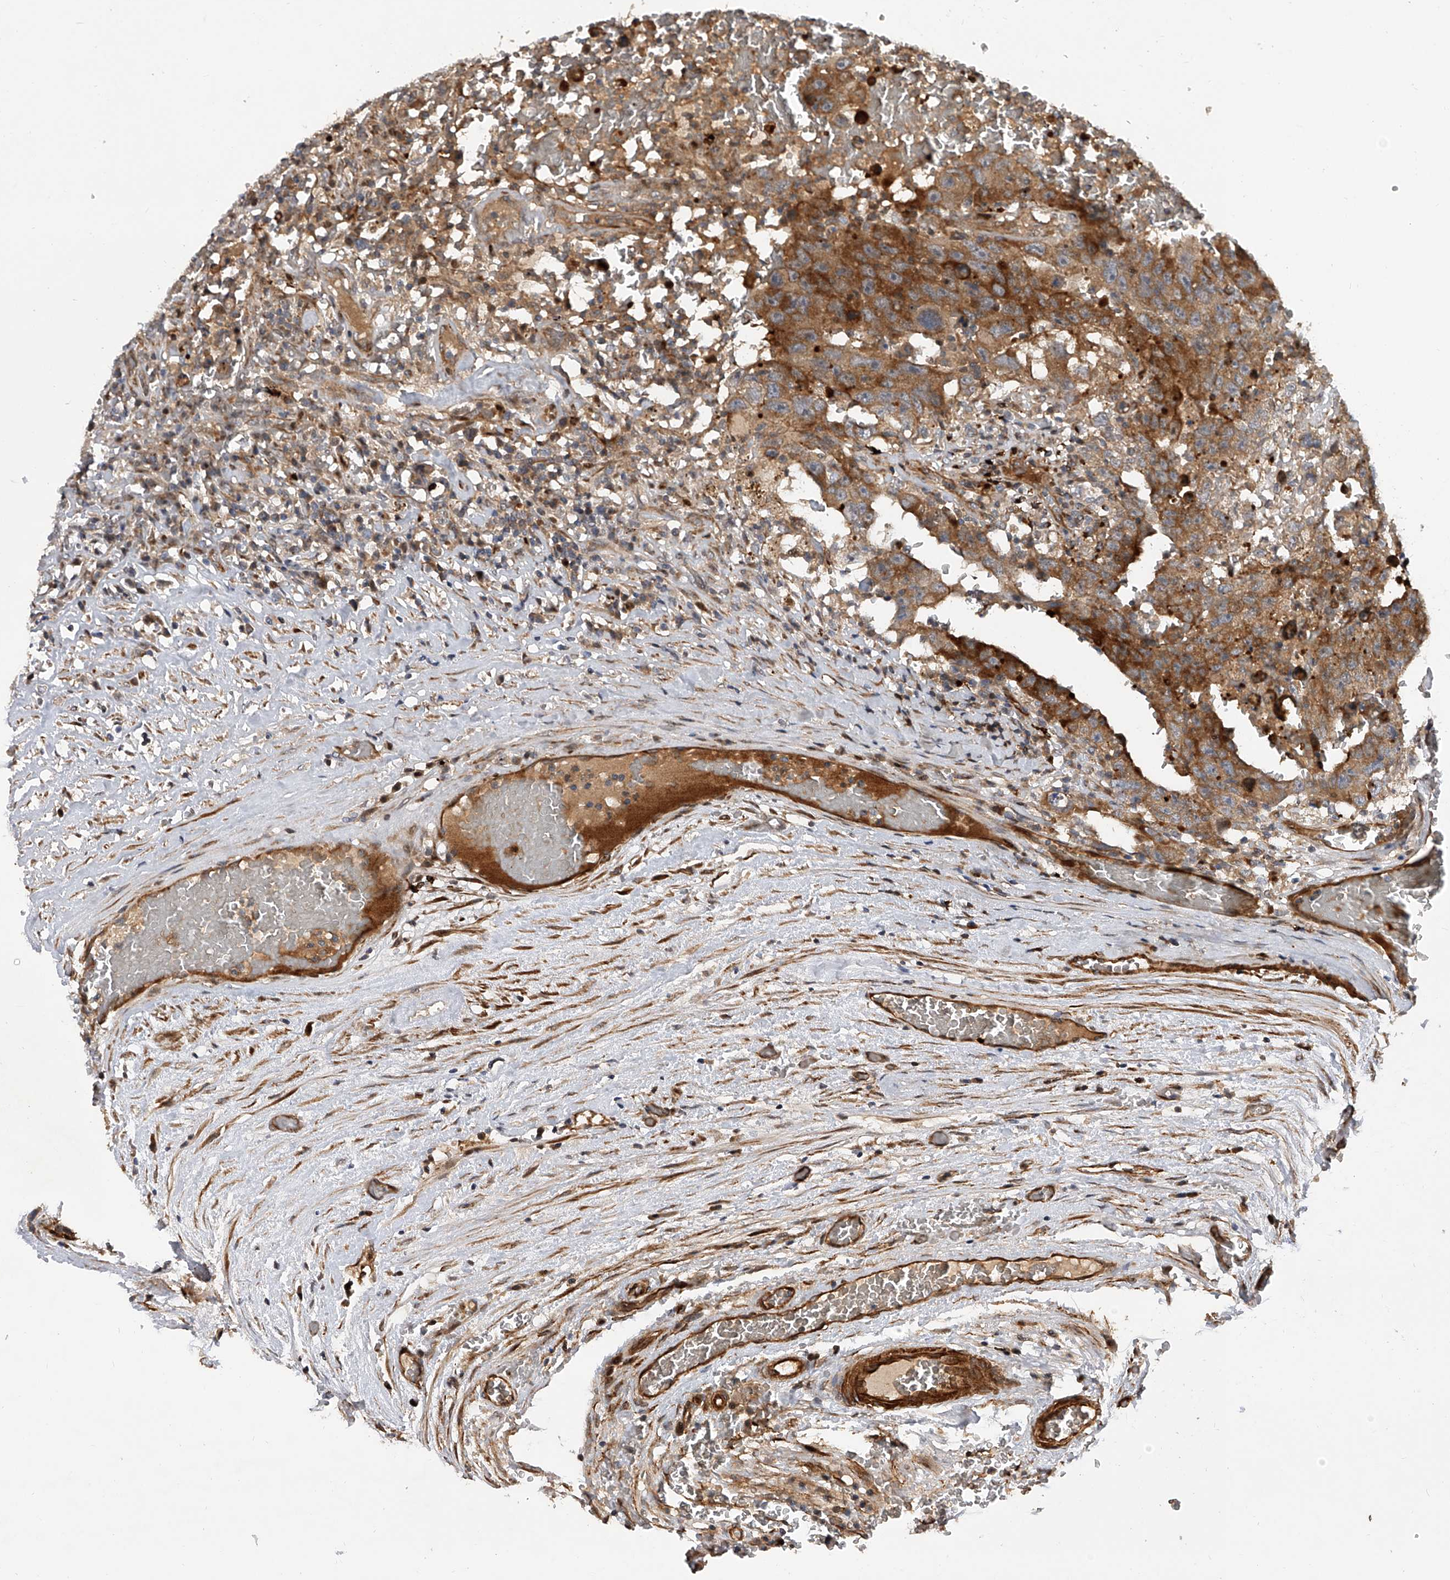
{"staining": {"intensity": "moderate", "quantity": ">75%", "location": "cytoplasmic/membranous"}, "tissue": "testis cancer", "cell_type": "Tumor cells", "image_type": "cancer", "snomed": [{"axis": "morphology", "description": "Carcinoma, Embryonal, NOS"}, {"axis": "topography", "description": "Testis"}], "caption": "Approximately >75% of tumor cells in testis embryonal carcinoma show moderate cytoplasmic/membranous protein staining as visualized by brown immunohistochemical staining.", "gene": "PDSS2", "patient": {"sex": "male", "age": 26}}